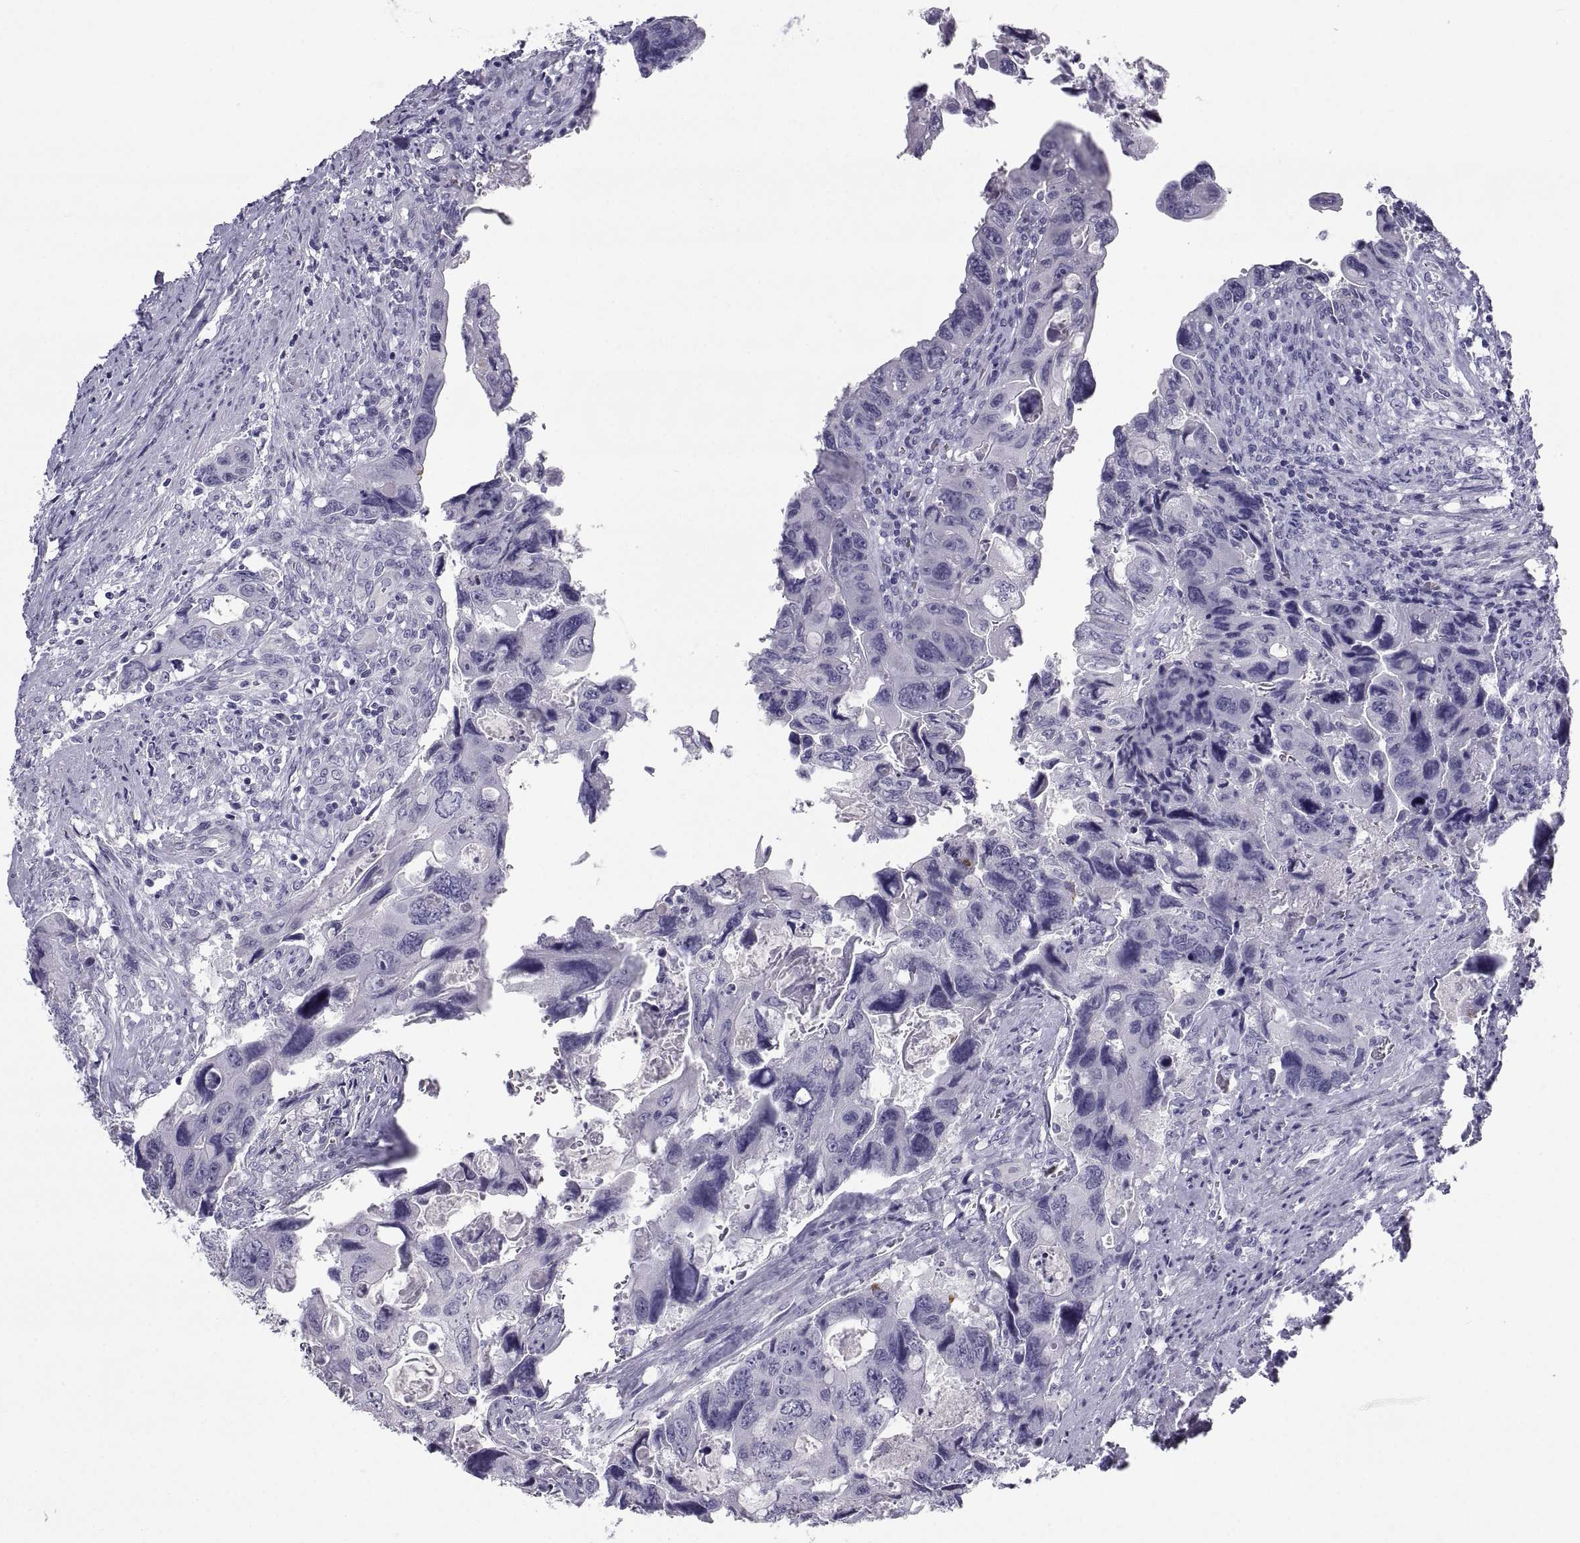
{"staining": {"intensity": "negative", "quantity": "none", "location": "none"}, "tissue": "colorectal cancer", "cell_type": "Tumor cells", "image_type": "cancer", "snomed": [{"axis": "morphology", "description": "Adenocarcinoma, NOS"}, {"axis": "topography", "description": "Rectum"}], "caption": "DAB (3,3'-diaminobenzidine) immunohistochemical staining of colorectal cancer demonstrates no significant positivity in tumor cells.", "gene": "PCSK1N", "patient": {"sex": "male", "age": 62}}